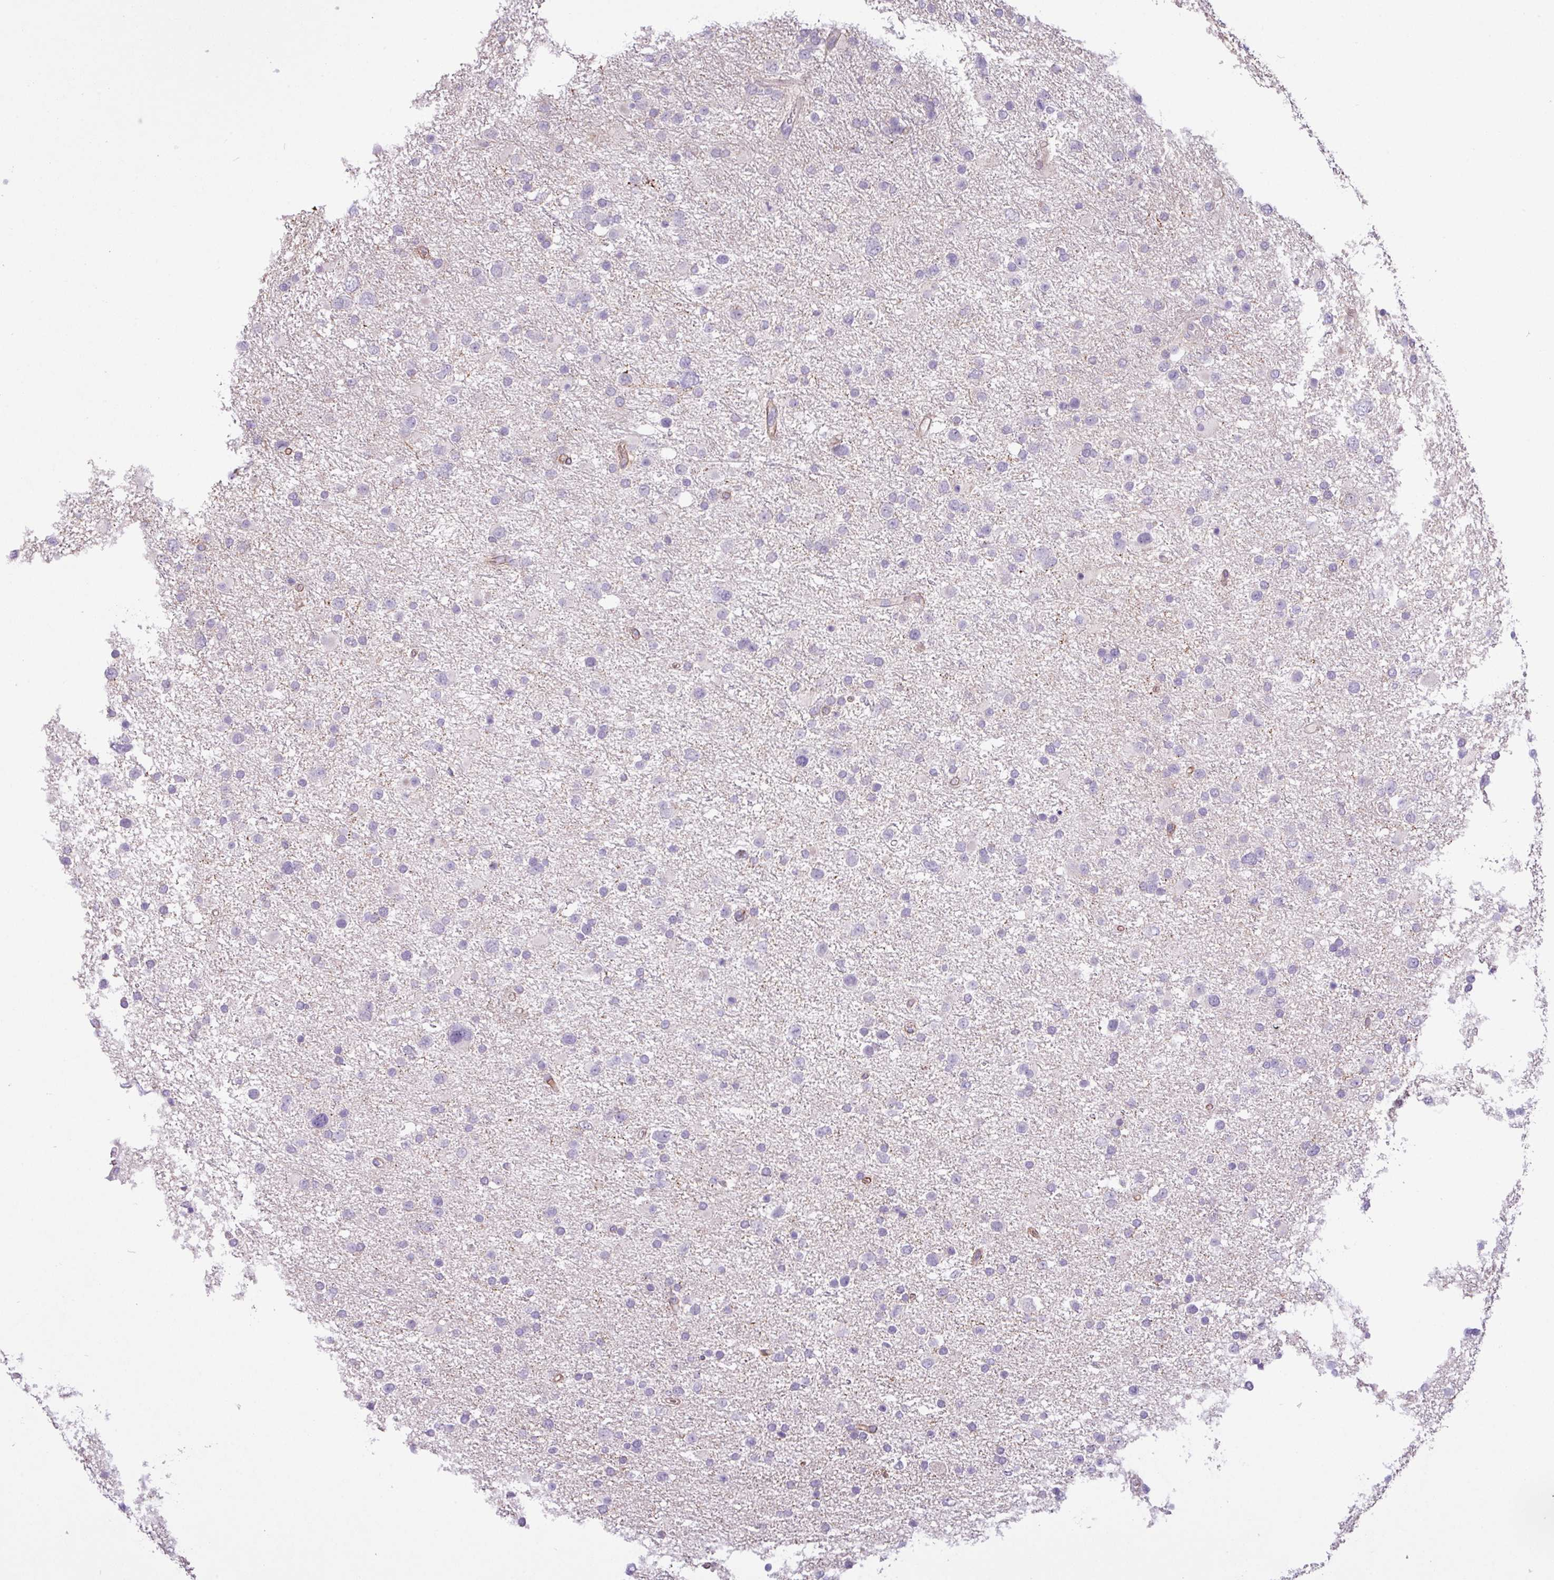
{"staining": {"intensity": "negative", "quantity": "none", "location": "none"}, "tissue": "glioma", "cell_type": "Tumor cells", "image_type": "cancer", "snomed": [{"axis": "morphology", "description": "Glioma, malignant, Low grade"}, {"axis": "topography", "description": "Brain"}], "caption": "Immunohistochemistry image of neoplastic tissue: malignant glioma (low-grade) stained with DAB (3,3'-diaminobenzidine) displays no significant protein expression in tumor cells.", "gene": "CD248", "patient": {"sex": "female", "age": 32}}